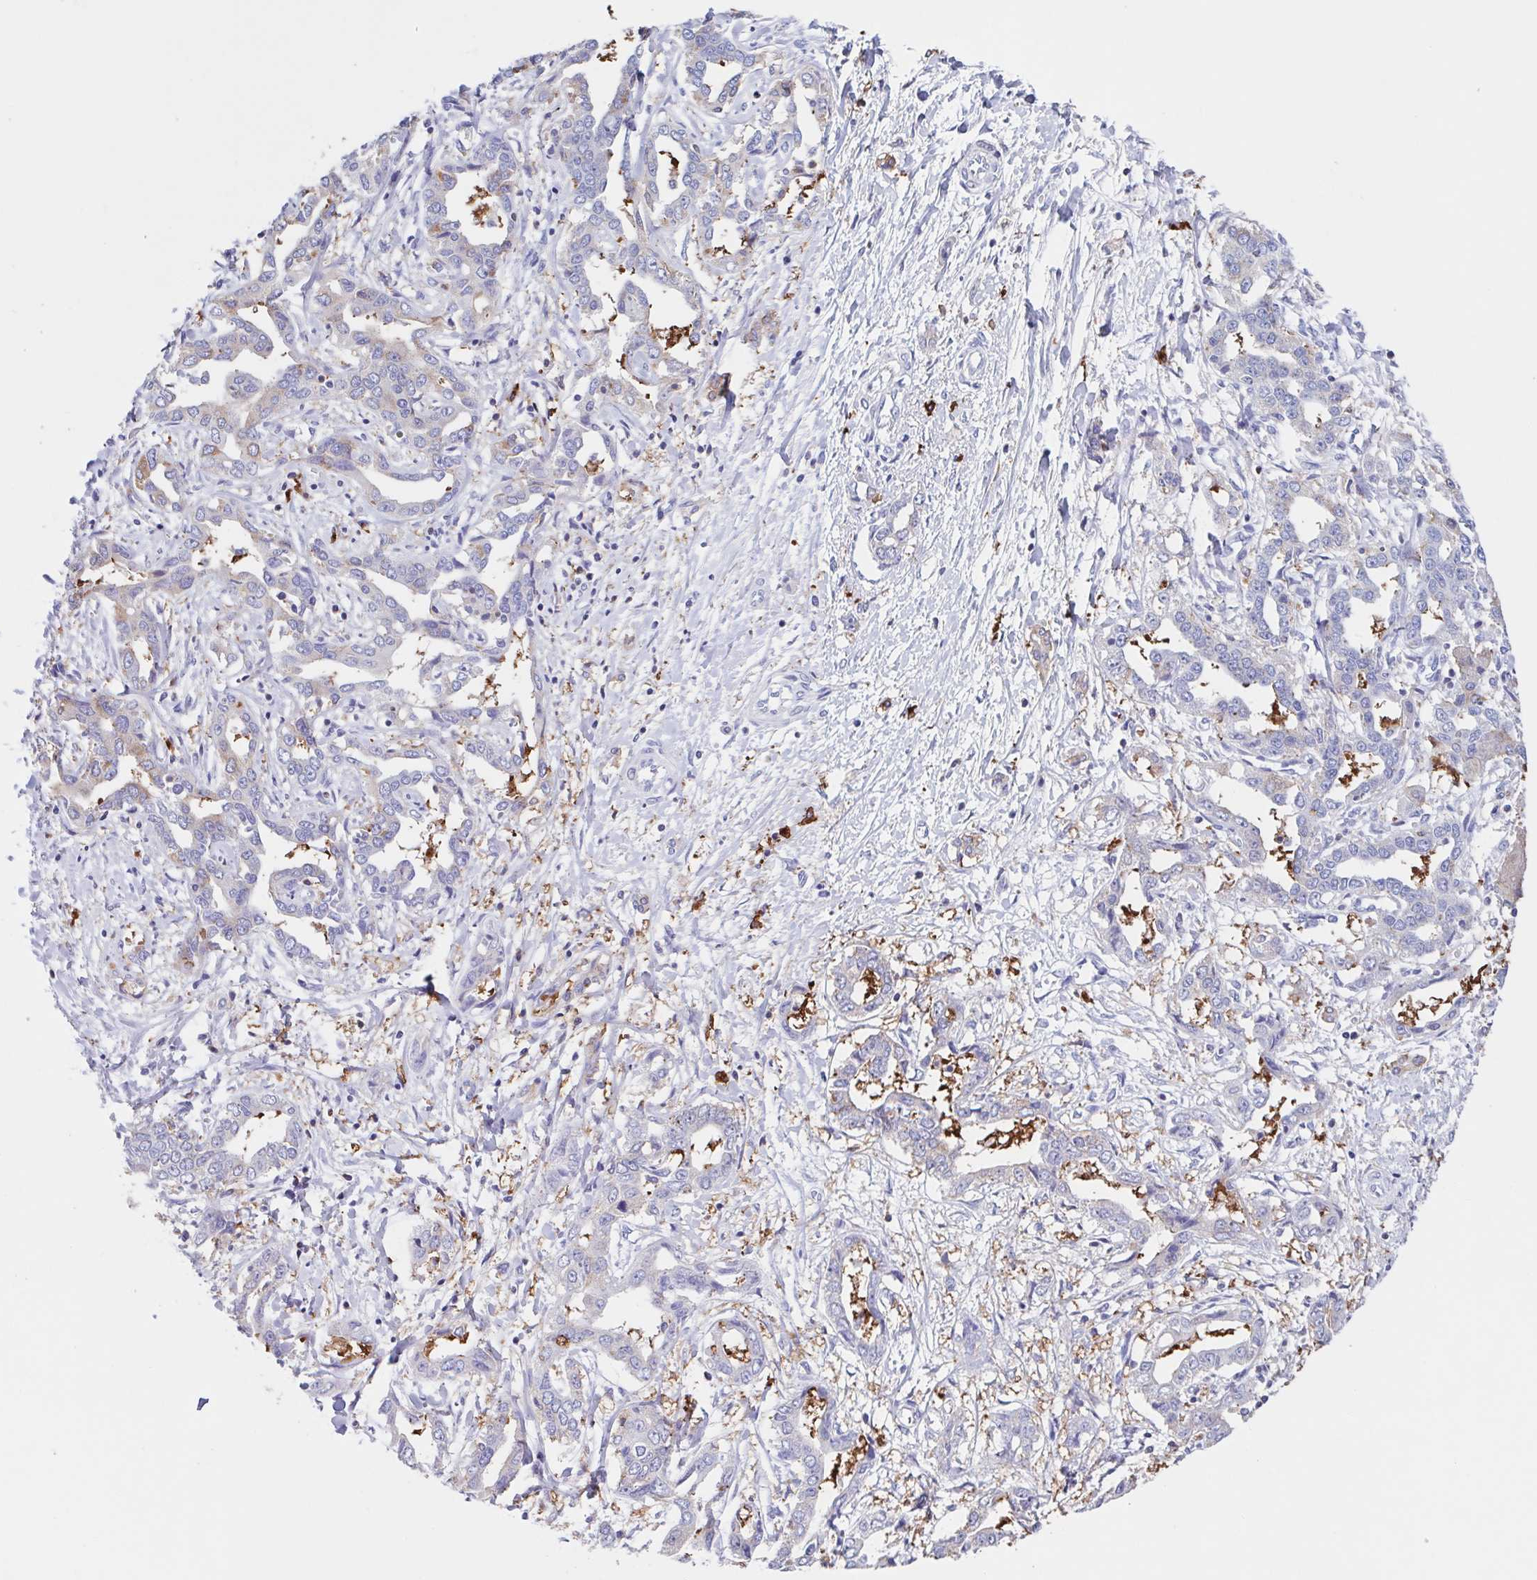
{"staining": {"intensity": "negative", "quantity": "none", "location": "none"}, "tissue": "liver cancer", "cell_type": "Tumor cells", "image_type": "cancer", "snomed": [{"axis": "morphology", "description": "Cholangiocarcinoma"}, {"axis": "topography", "description": "Liver"}], "caption": "Immunohistochemistry (IHC) of cholangiocarcinoma (liver) reveals no positivity in tumor cells.", "gene": "TPD52", "patient": {"sex": "male", "age": 59}}